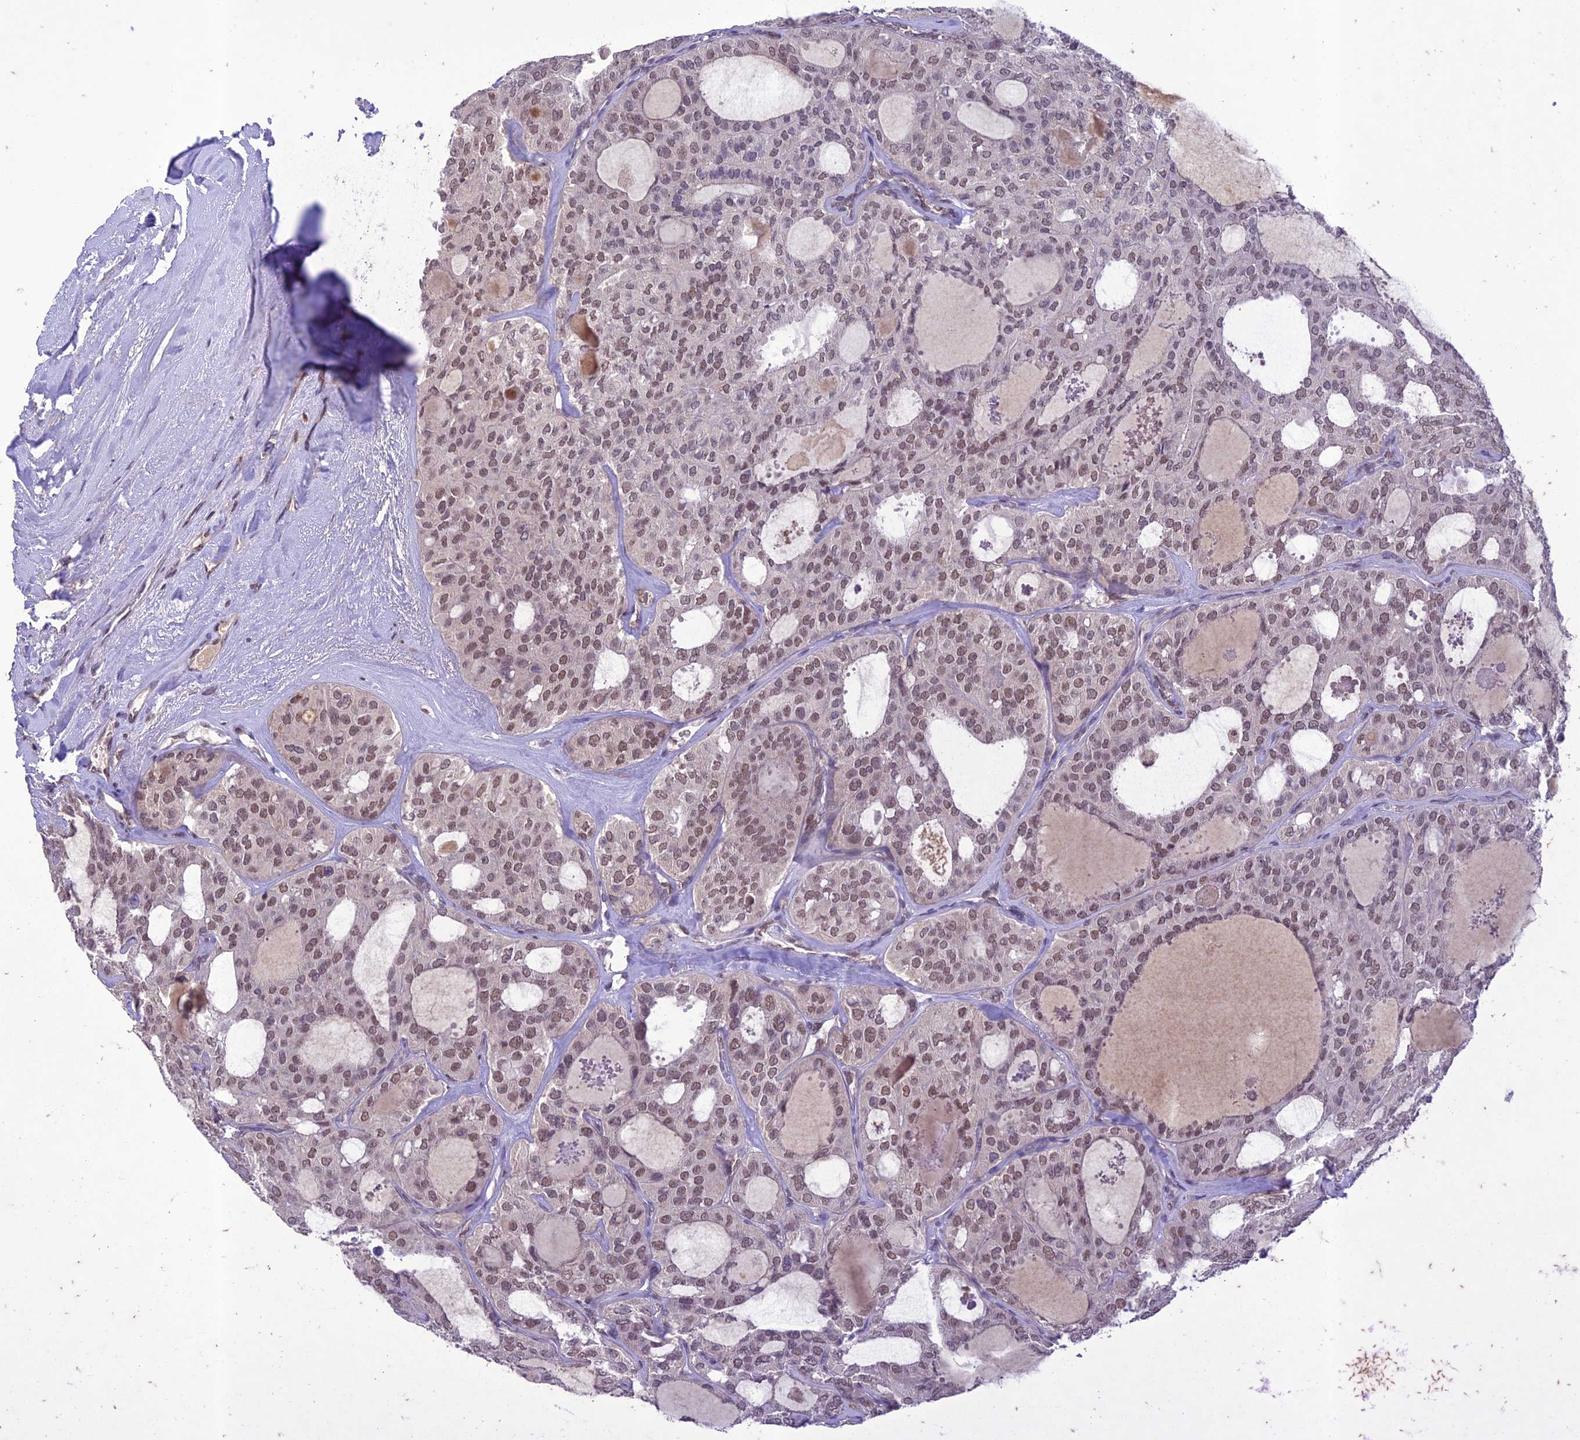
{"staining": {"intensity": "moderate", "quantity": "25%-75%", "location": "nuclear"}, "tissue": "thyroid cancer", "cell_type": "Tumor cells", "image_type": "cancer", "snomed": [{"axis": "morphology", "description": "Follicular adenoma carcinoma, NOS"}, {"axis": "topography", "description": "Thyroid gland"}], "caption": "Protein expression analysis of human follicular adenoma carcinoma (thyroid) reveals moderate nuclear positivity in about 25%-75% of tumor cells.", "gene": "POP4", "patient": {"sex": "male", "age": 75}}